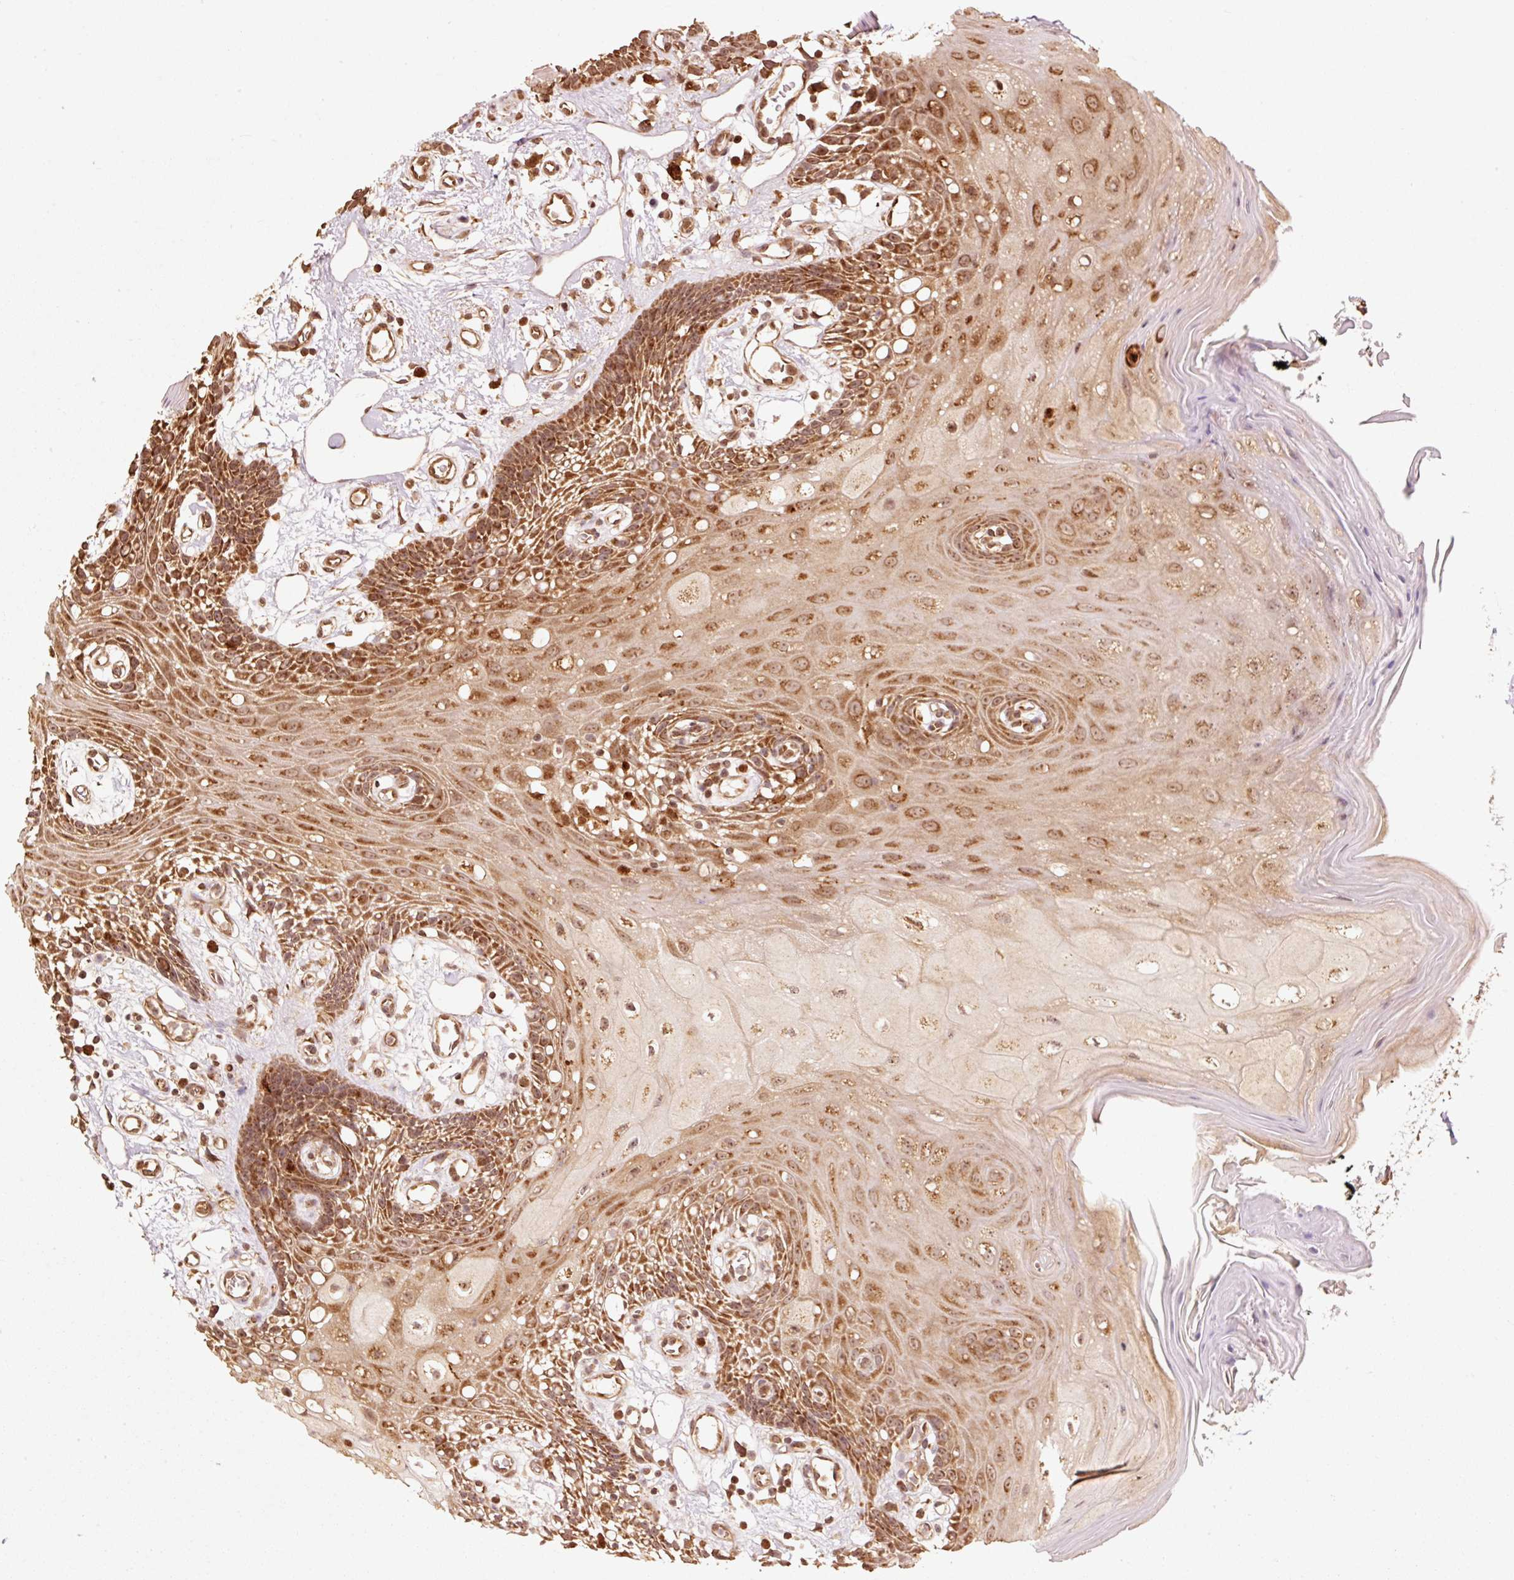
{"staining": {"intensity": "strong", "quantity": ">75%", "location": "cytoplasmic/membranous"}, "tissue": "oral mucosa", "cell_type": "Squamous epithelial cells", "image_type": "normal", "snomed": [{"axis": "morphology", "description": "Normal tissue, NOS"}, {"axis": "topography", "description": "Oral tissue"}], "caption": "IHC staining of benign oral mucosa, which exhibits high levels of strong cytoplasmic/membranous expression in about >75% of squamous epithelial cells indicating strong cytoplasmic/membranous protein positivity. The staining was performed using DAB (3,3'-diaminobenzidine) (brown) for protein detection and nuclei were counterstained in hematoxylin (blue).", "gene": "MRPL16", "patient": {"sex": "female", "age": 59}}